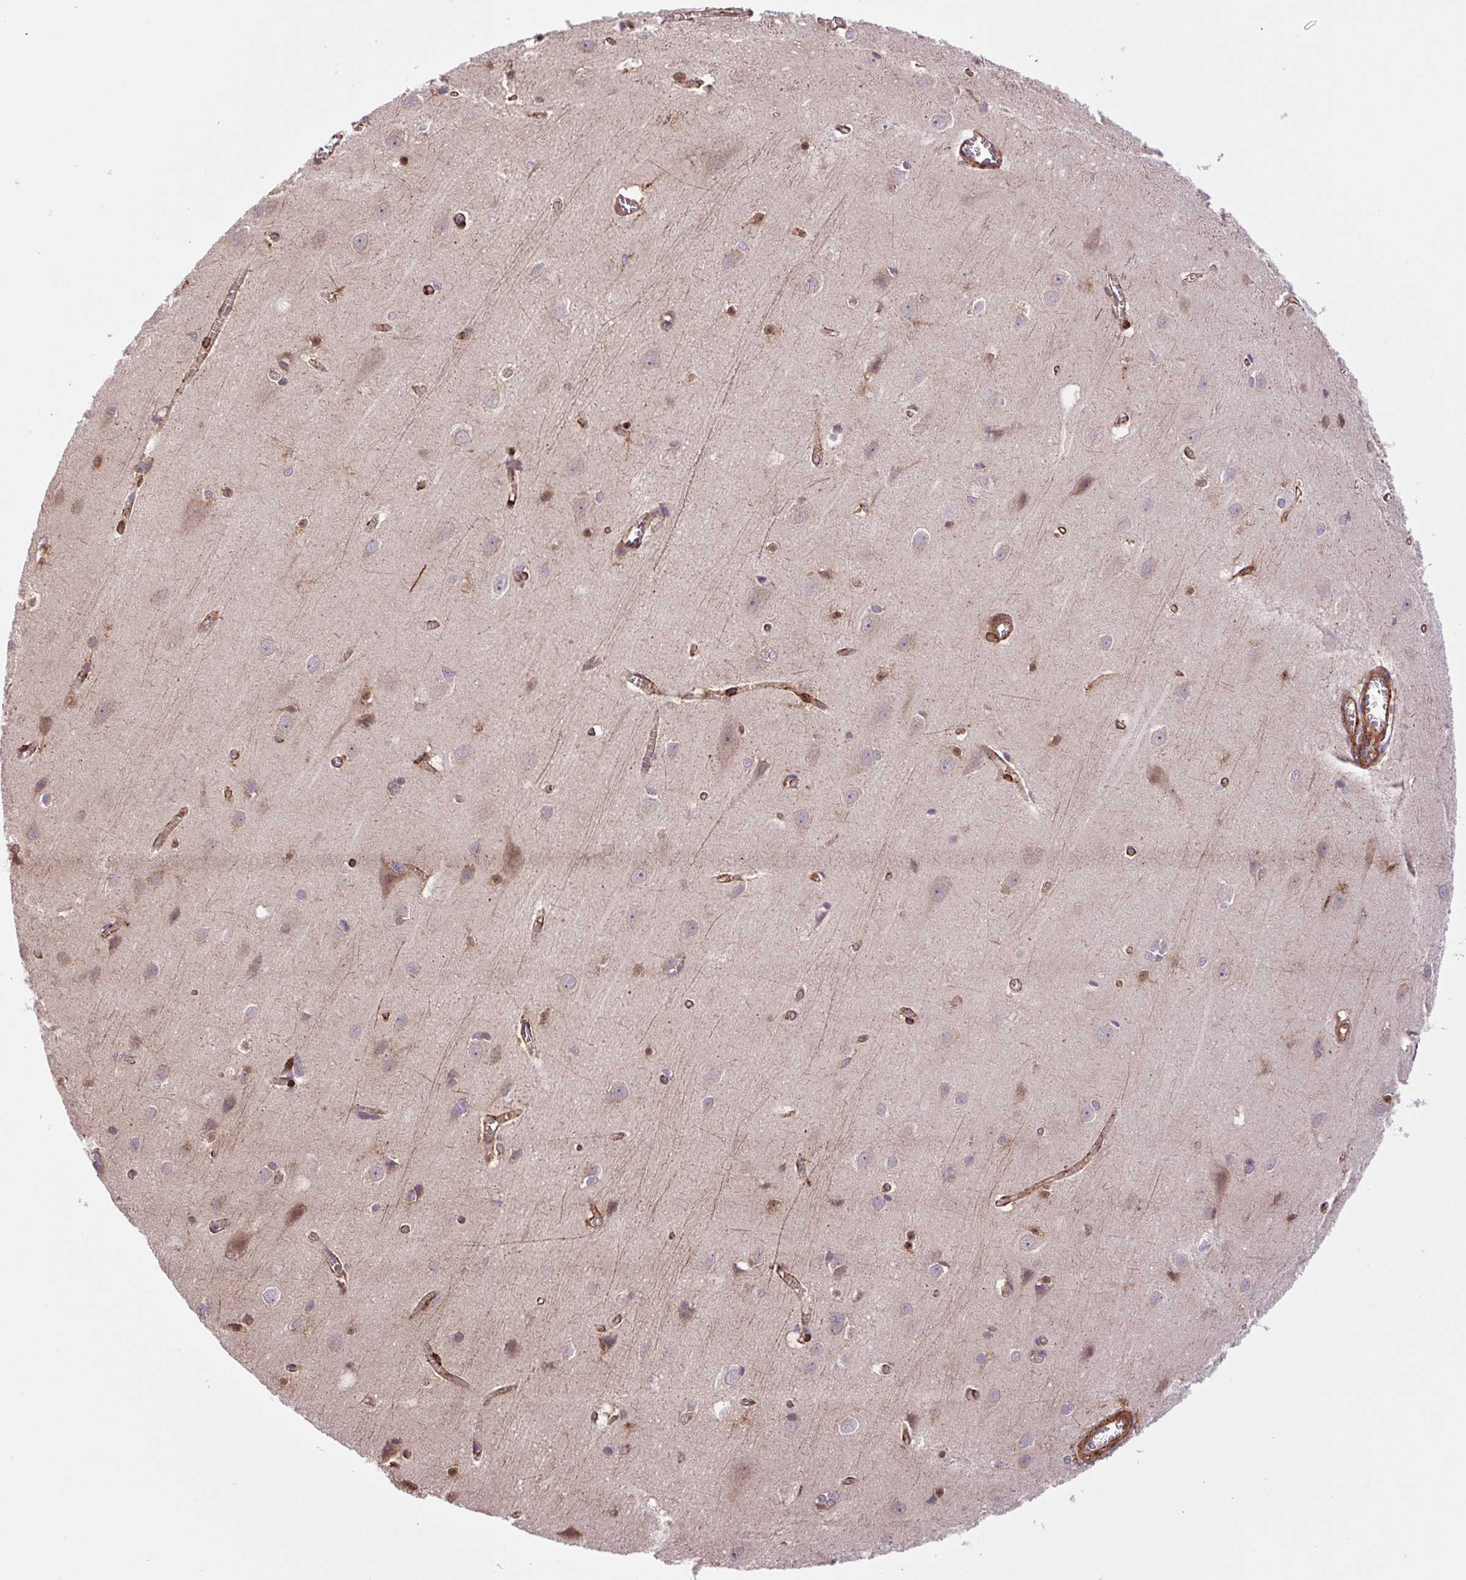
{"staining": {"intensity": "moderate", "quantity": ">75%", "location": "cytoplasmic/membranous"}, "tissue": "cerebral cortex", "cell_type": "Endothelial cells", "image_type": "normal", "snomed": [{"axis": "morphology", "description": "Normal tissue, NOS"}, {"axis": "topography", "description": "Cerebral cortex"}], "caption": "IHC of benign cerebral cortex exhibits medium levels of moderate cytoplasmic/membranous positivity in approximately >75% of endothelial cells.", "gene": "SEPTIN10", "patient": {"sex": "male", "age": 37}}